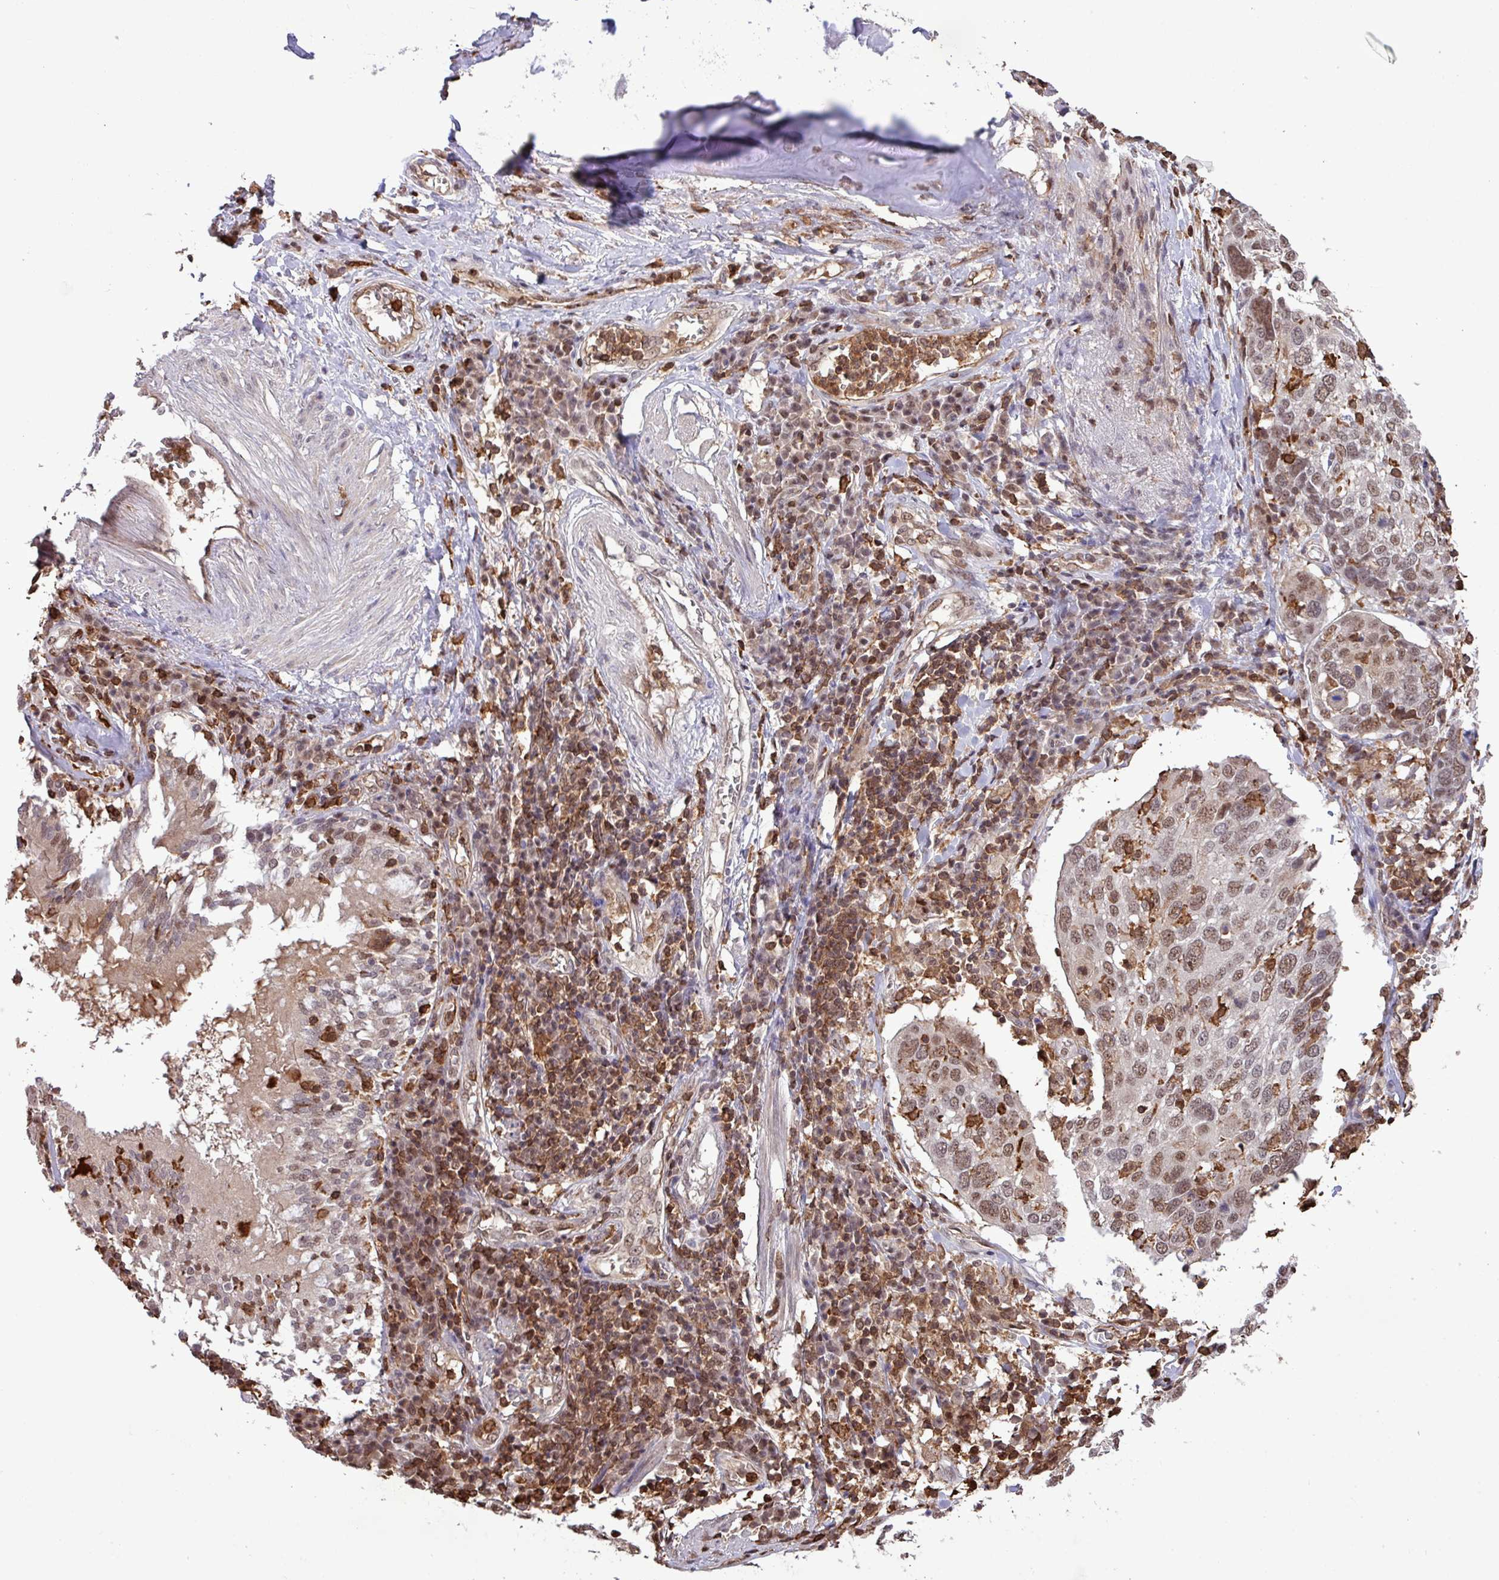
{"staining": {"intensity": "moderate", "quantity": ">75%", "location": "nuclear"}, "tissue": "lung cancer", "cell_type": "Tumor cells", "image_type": "cancer", "snomed": [{"axis": "morphology", "description": "Squamous cell carcinoma, NOS"}, {"axis": "topography", "description": "Lung"}], "caption": "This photomicrograph displays immunohistochemistry (IHC) staining of squamous cell carcinoma (lung), with medium moderate nuclear expression in approximately >75% of tumor cells.", "gene": "GON7", "patient": {"sex": "male", "age": 65}}